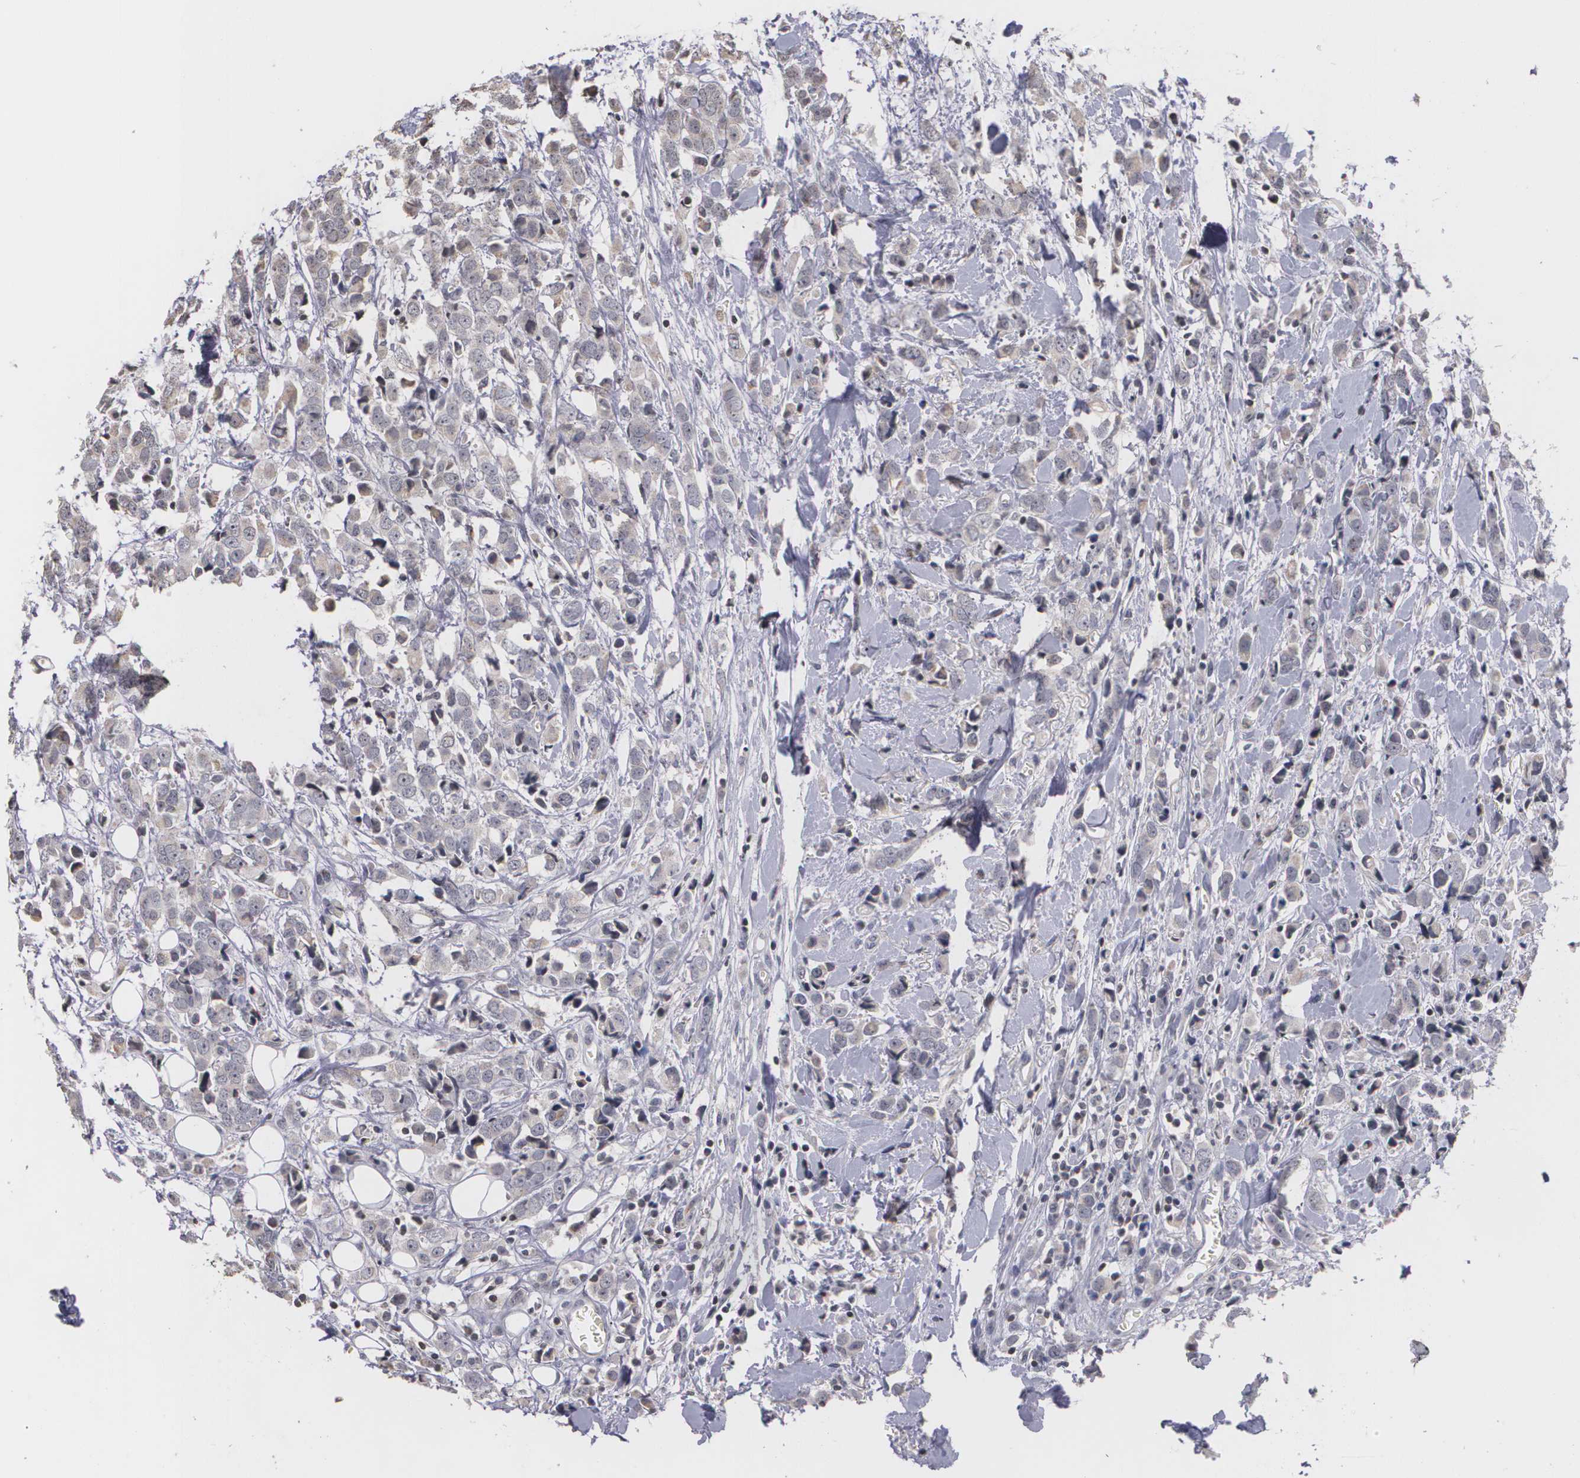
{"staining": {"intensity": "negative", "quantity": "none", "location": "none"}, "tissue": "breast cancer", "cell_type": "Tumor cells", "image_type": "cancer", "snomed": [{"axis": "morphology", "description": "Lobular carcinoma"}, {"axis": "topography", "description": "Breast"}], "caption": "IHC photomicrograph of neoplastic tissue: breast lobular carcinoma stained with DAB displays no significant protein expression in tumor cells.", "gene": "THRB", "patient": {"sex": "female", "age": 57}}